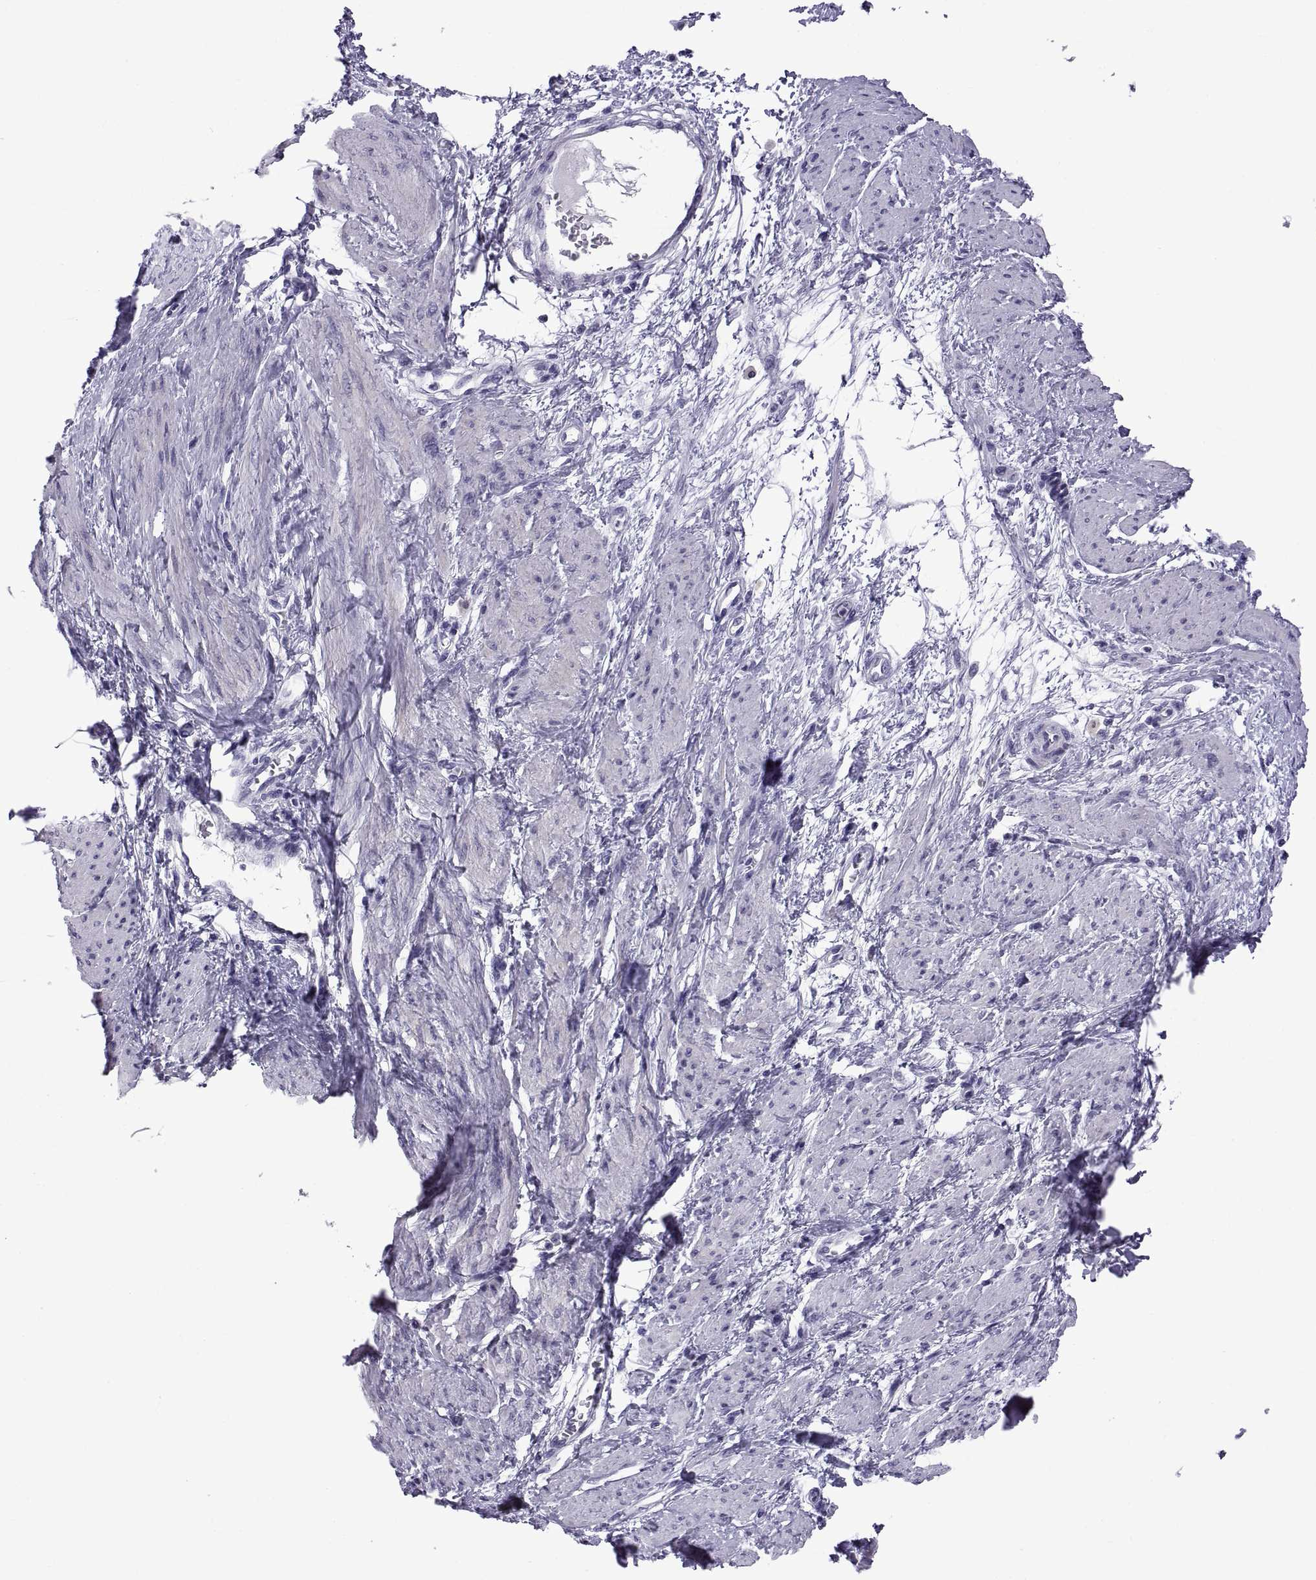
{"staining": {"intensity": "negative", "quantity": "none", "location": "none"}, "tissue": "smooth muscle", "cell_type": "Smooth muscle cells", "image_type": "normal", "snomed": [{"axis": "morphology", "description": "Normal tissue, NOS"}, {"axis": "topography", "description": "Smooth muscle"}, {"axis": "topography", "description": "Uterus"}], "caption": "Immunohistochemistry micrograph of unremarkable smooth muscle stained for a protein (brown), which displays no staining in smooth muscle cells.", "gene": "C3orf22", "patient": {"sex": "female", "age": 39}}